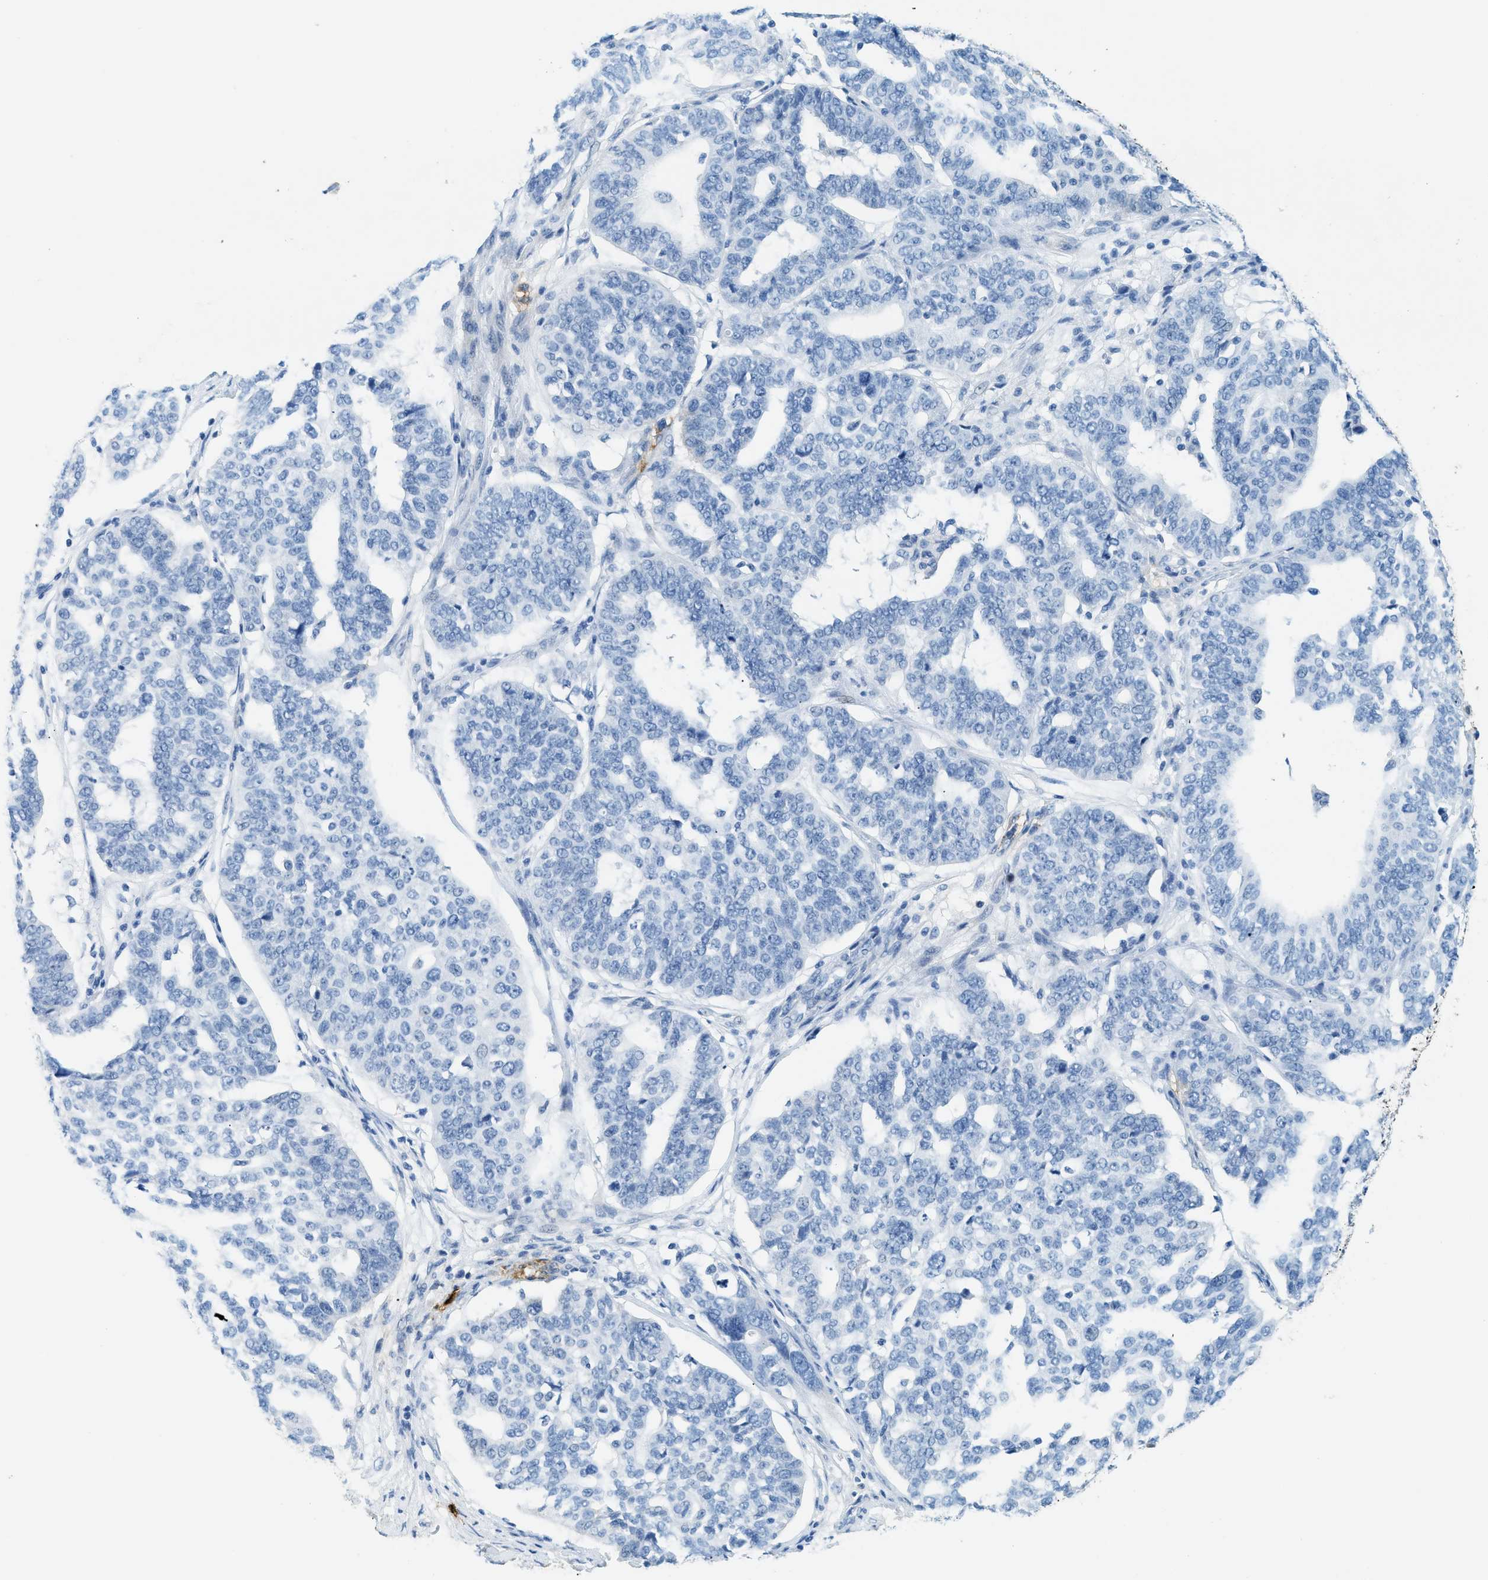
{"staining": {"intensity": "negative", "quantity": "none", "location": "none"}, "tissue": "ovarian cancer", "cell_type": "Tumor cells", "image_type": "cancer", "snomed": [{"axis": "morphology", "description": "Cystadenocarcinoma, serous, NOS"}, {"axis": "topography", "description": "Ovary"}], "caption": "The IHC histopathology image has no significant expression in tumor cells of serous cystadenocarcinoma (ovarian) tissue.", "gene": "TPSAB1", "patient": {"sex": "female", "age": 59}}